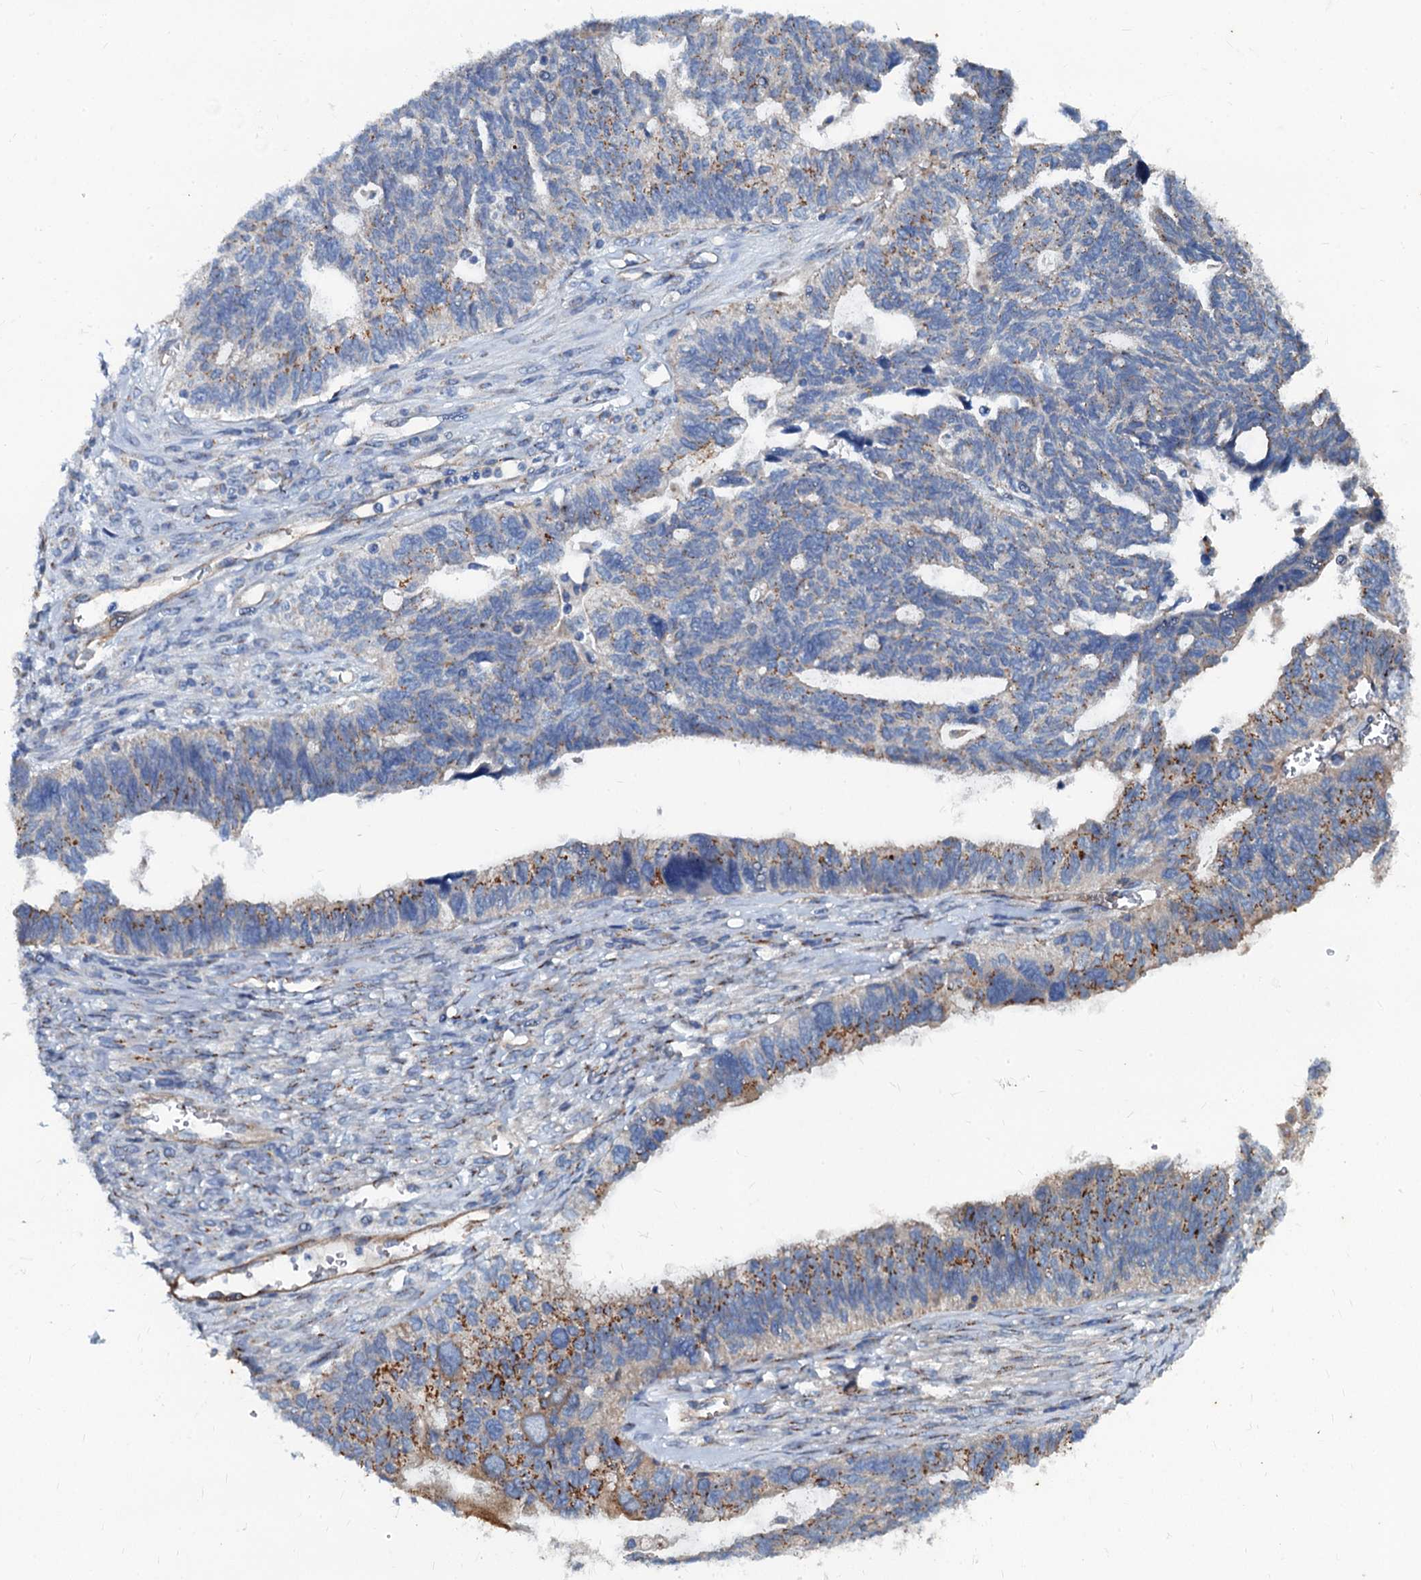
{"staining": {"intensity": "moderate", "quantity": "25%-75%", "location": "cytoplasmic/membranous"}, "tissue": "ovarian cancer", "cell_type": "Tumor cells", "image_type": "cancer", "snomed": [{"axis": "morphology", "description": "Cystadenocarcinoma, serous, NOS"}, {"axis": "topography", "description": "Ovary"}], "caption": "A medium amount of moderate cytoplasmic/membranous staining is identified in about 25%-75% of tumor cells in ovarian serous cystadenocarcinoma tissue. (brown staining indicates protein expression, while blue staining denotes nuclei).", "gene": "NGRN", "patient": {"sex": "female", "age": 79}}